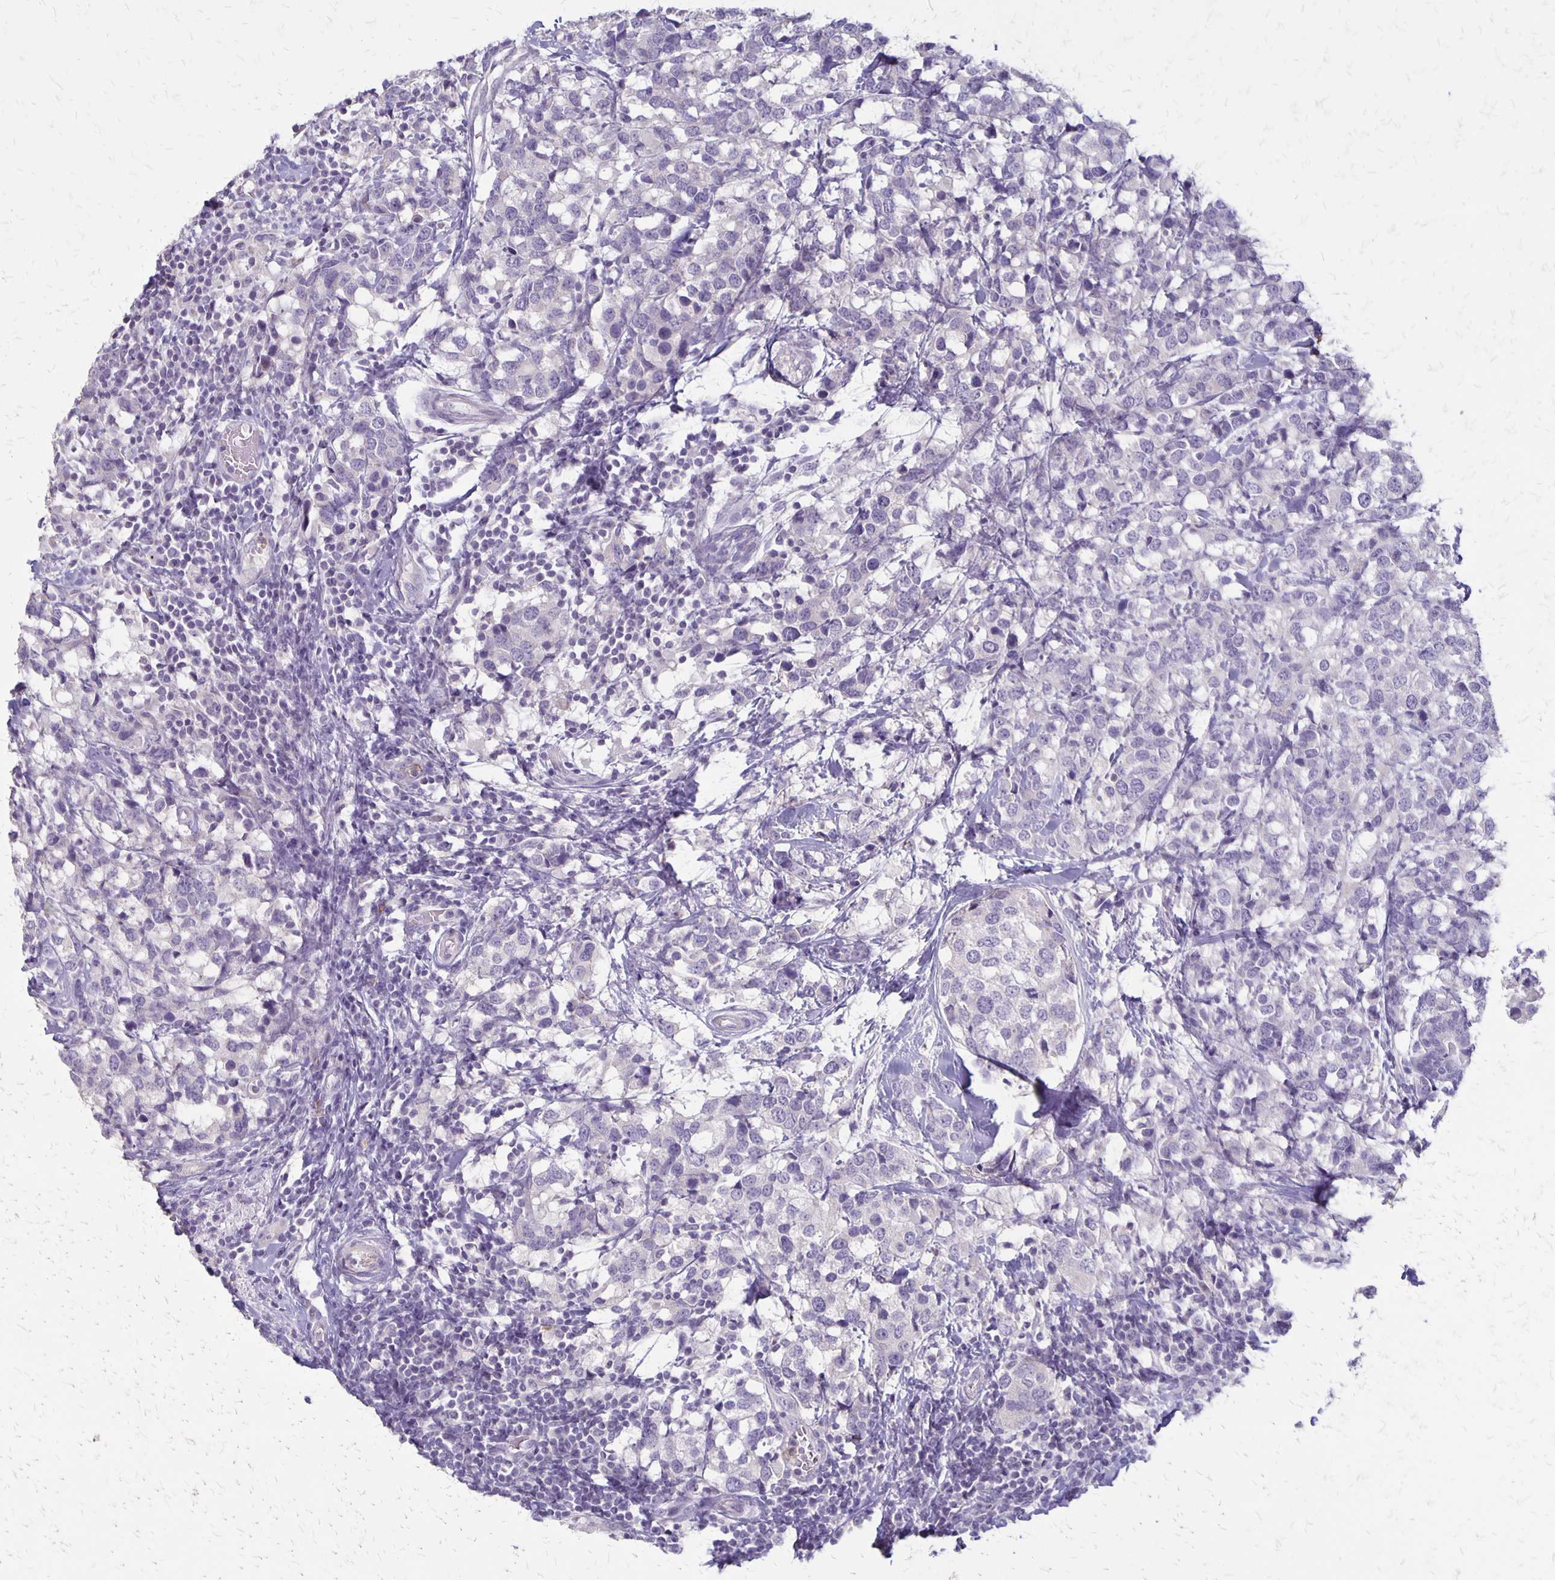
{"staining": {"intensity": "negative", "quantity": "none", "location": "none"}, "tissue": "breast cancer", "cell_type": "Tumor cells", "image_type": "cancer", "snomed": [{"axis": "morphology", "description": "Lobular carcinoma"}, {"axis": "topography", "description": "Breast"}], "caption": "This is a micrograph of IHC staining of breast cancer (lobular carcinoma), which shows no staining in tumor cells.", "gene": "SEPTIN5", "patient": {"sex": "female", "age": 59}}